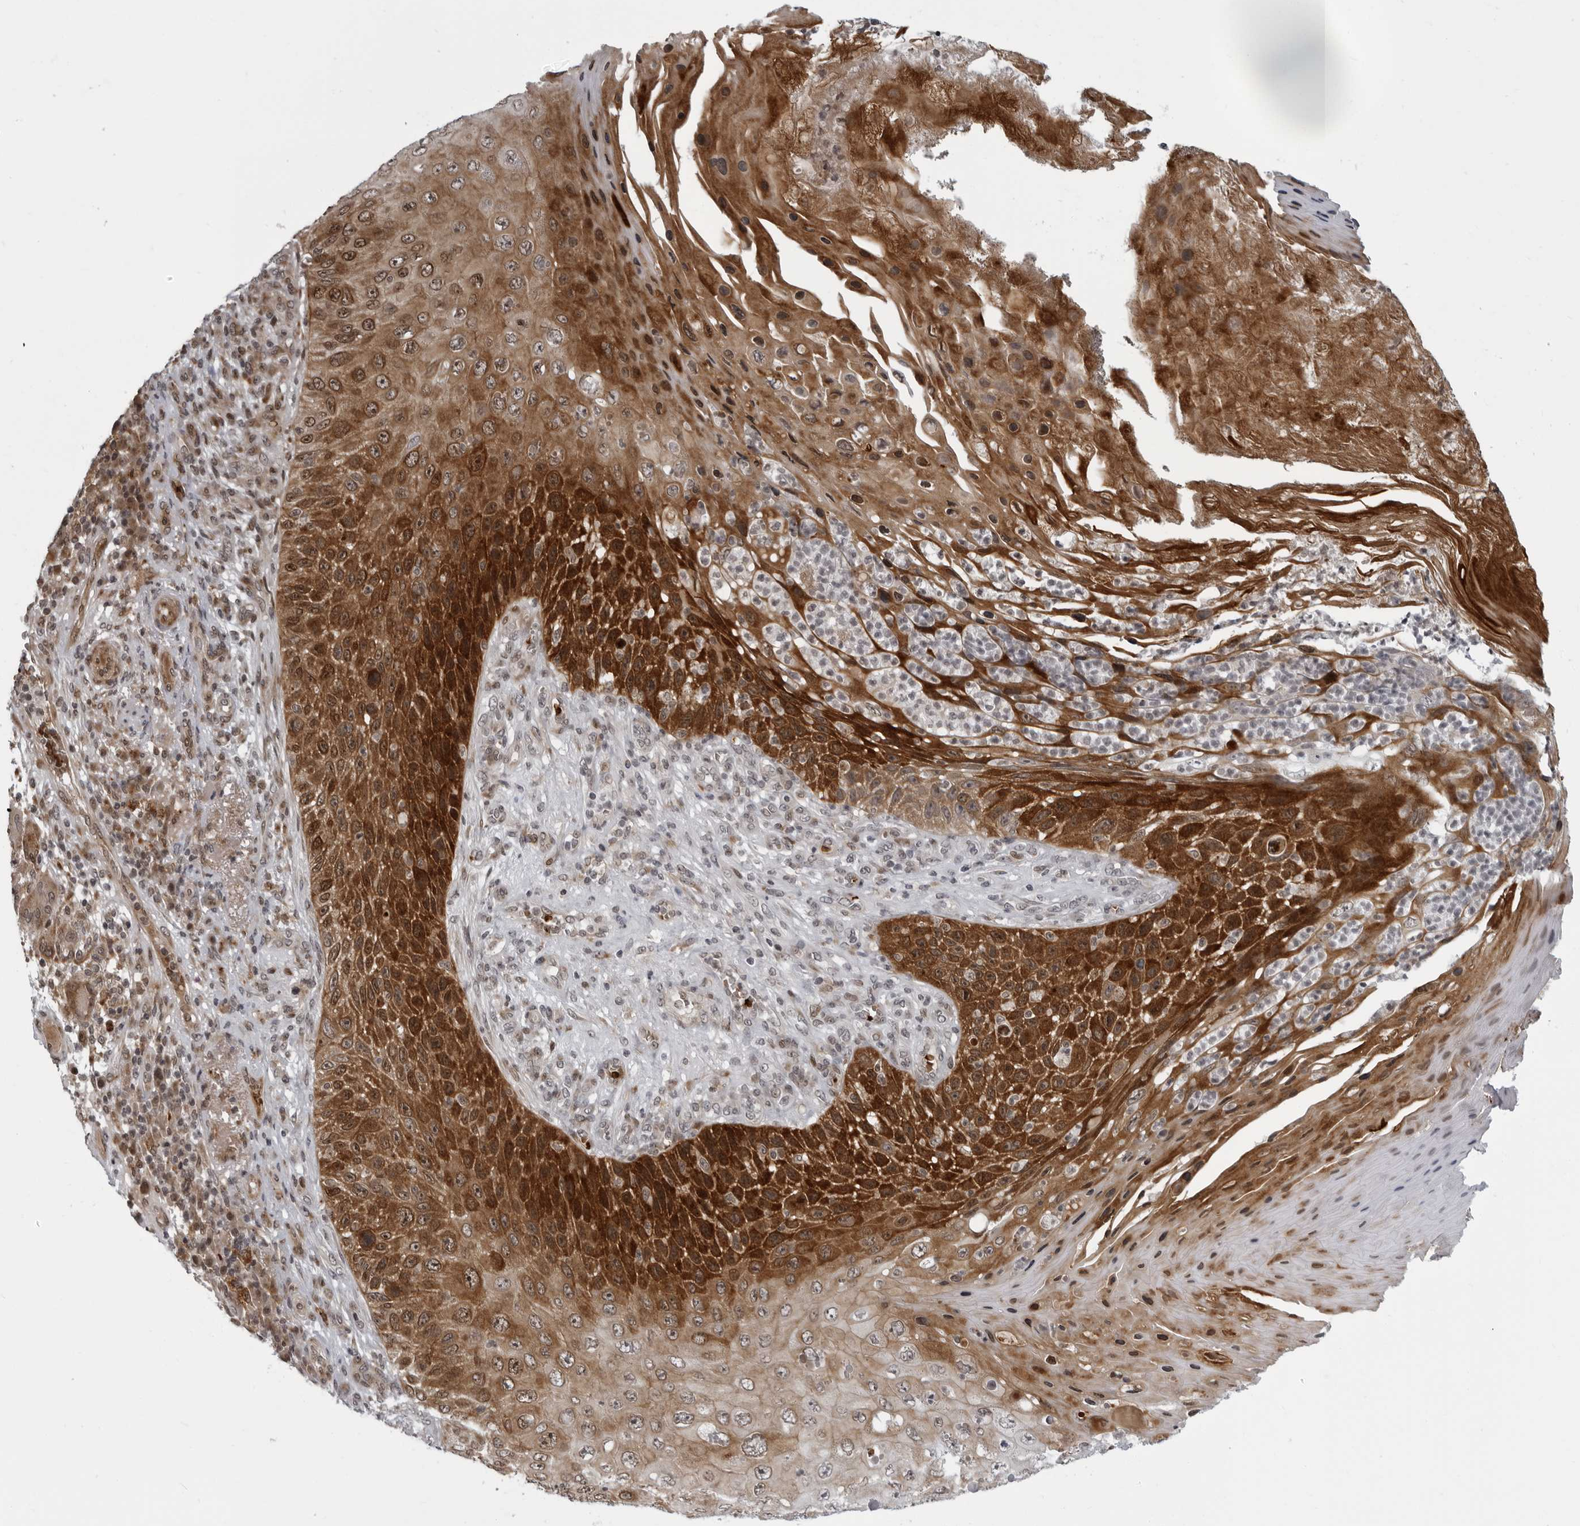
{"staining": {"intensity": "strong", "quantity": "25%-75%", "location": "cytoplasmic/membranous,nuclear"}, "tissue": "skin cancer", "cell_type": "Tumor cells", "image_type": "cancer", "snomed": [{"axis": "morphology", "description": "Squamous cell carcinoma, NOS"}, {"axis": "topography", "description": "Skin"}], "caption": "Skin cancer (squamous cell carcinoma) stained with a protein marker exhibits strong staining in tumor cells.", "gene": "THOP1", "patient": {"sex": "female", "age": 88}}